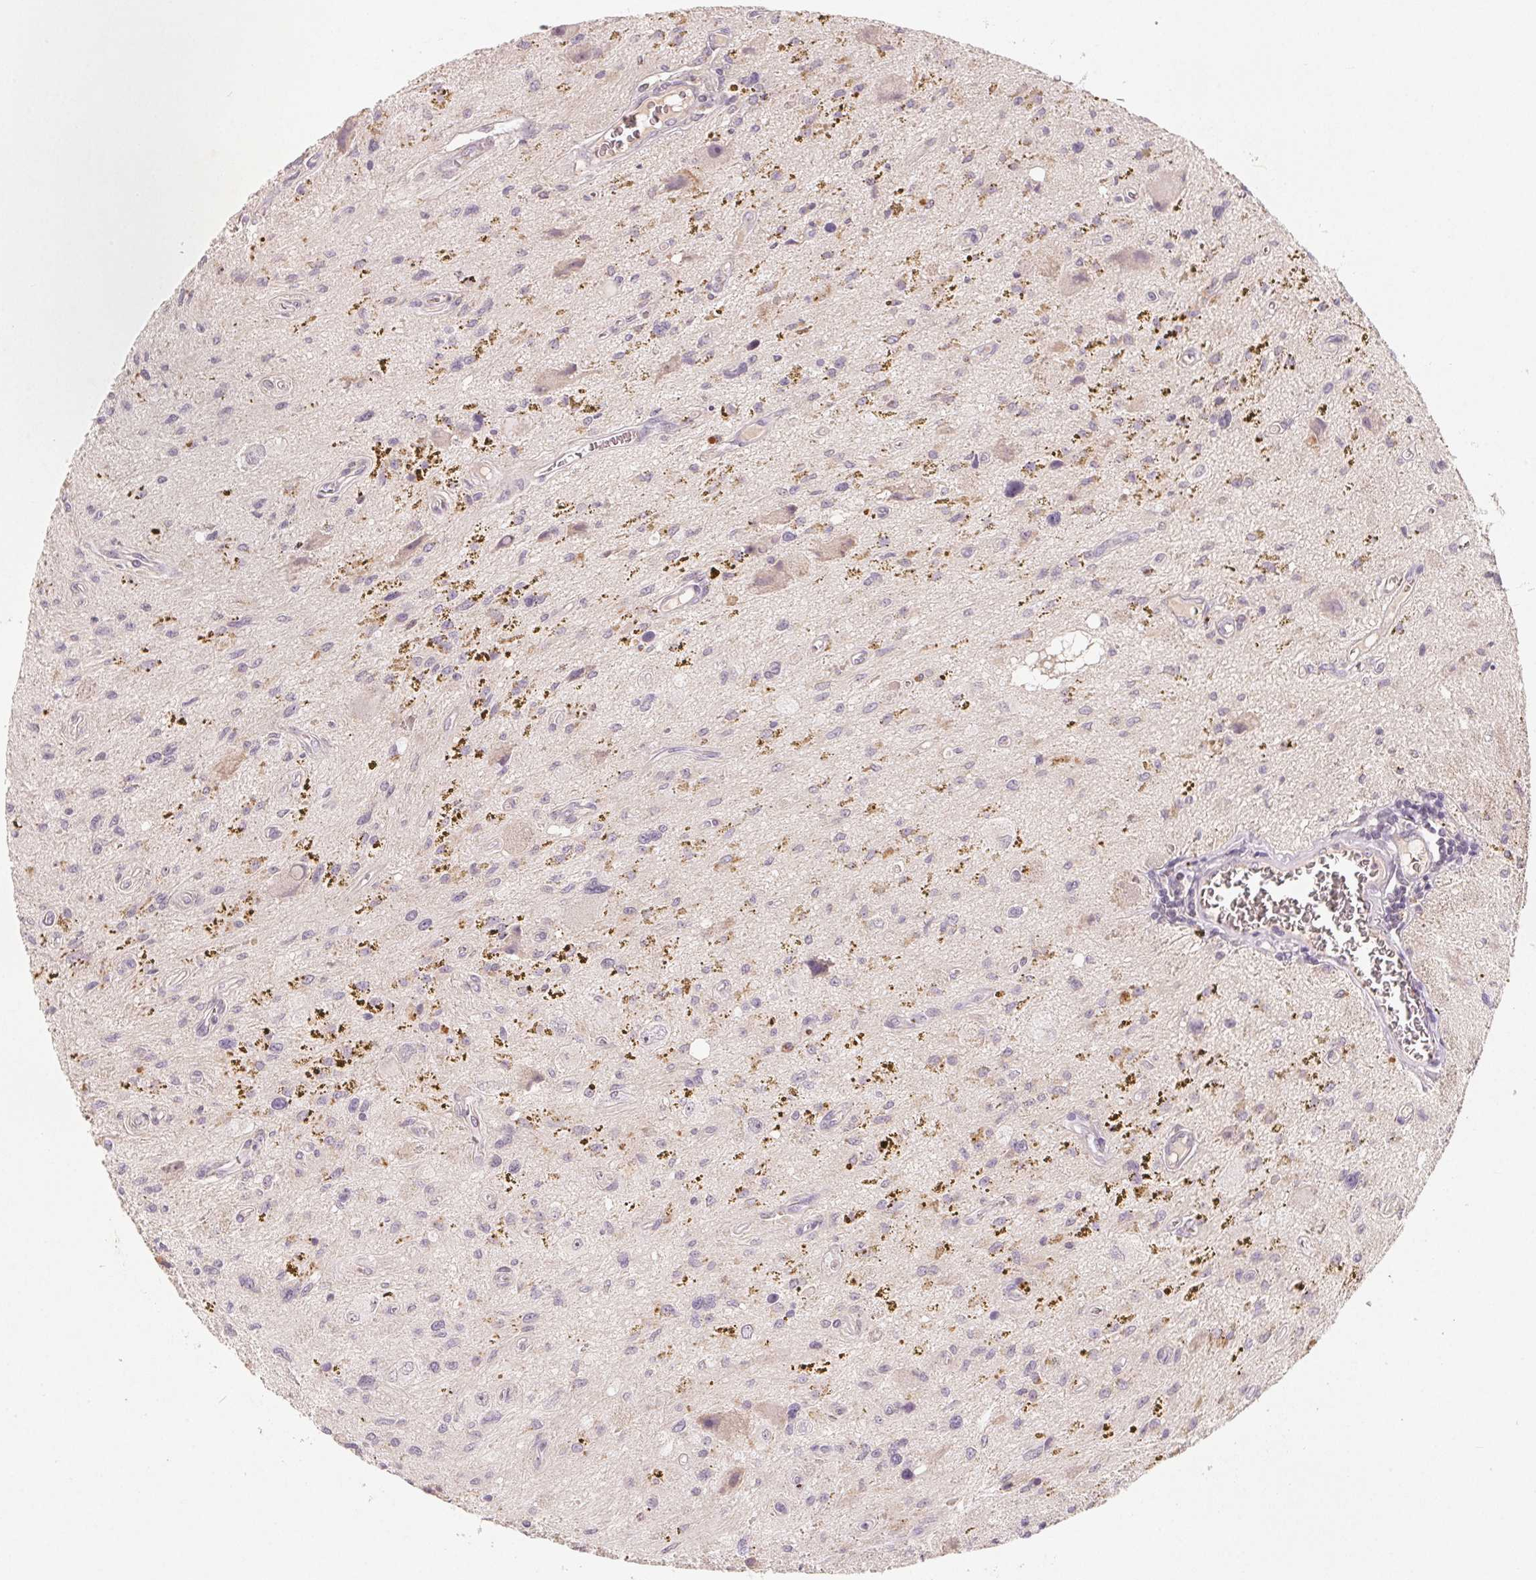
{"staining": {"intensity": "negative", "quantity": "none", "location": "none"}, "tissue": "glioma", "cell_type": "Tumor cells", "image_type": "cancer", "snomed": [{"axis": "morphology", "description": "Glioma, malignant, Low grade"}, {"axis": "topography", "description": "Cerebellum"}], "caption": "This is a micrograph of immunohistochemistry staining of glioma, which shows no positivity in tumor cells. (Stains: DAB immunohistochemistry (IHC) with hematoxylin counter stain, Microscopy: brightfield microscopy at high magnification).", "gene": "GHITM", "patient": {"sex": "female", "age": 14}}